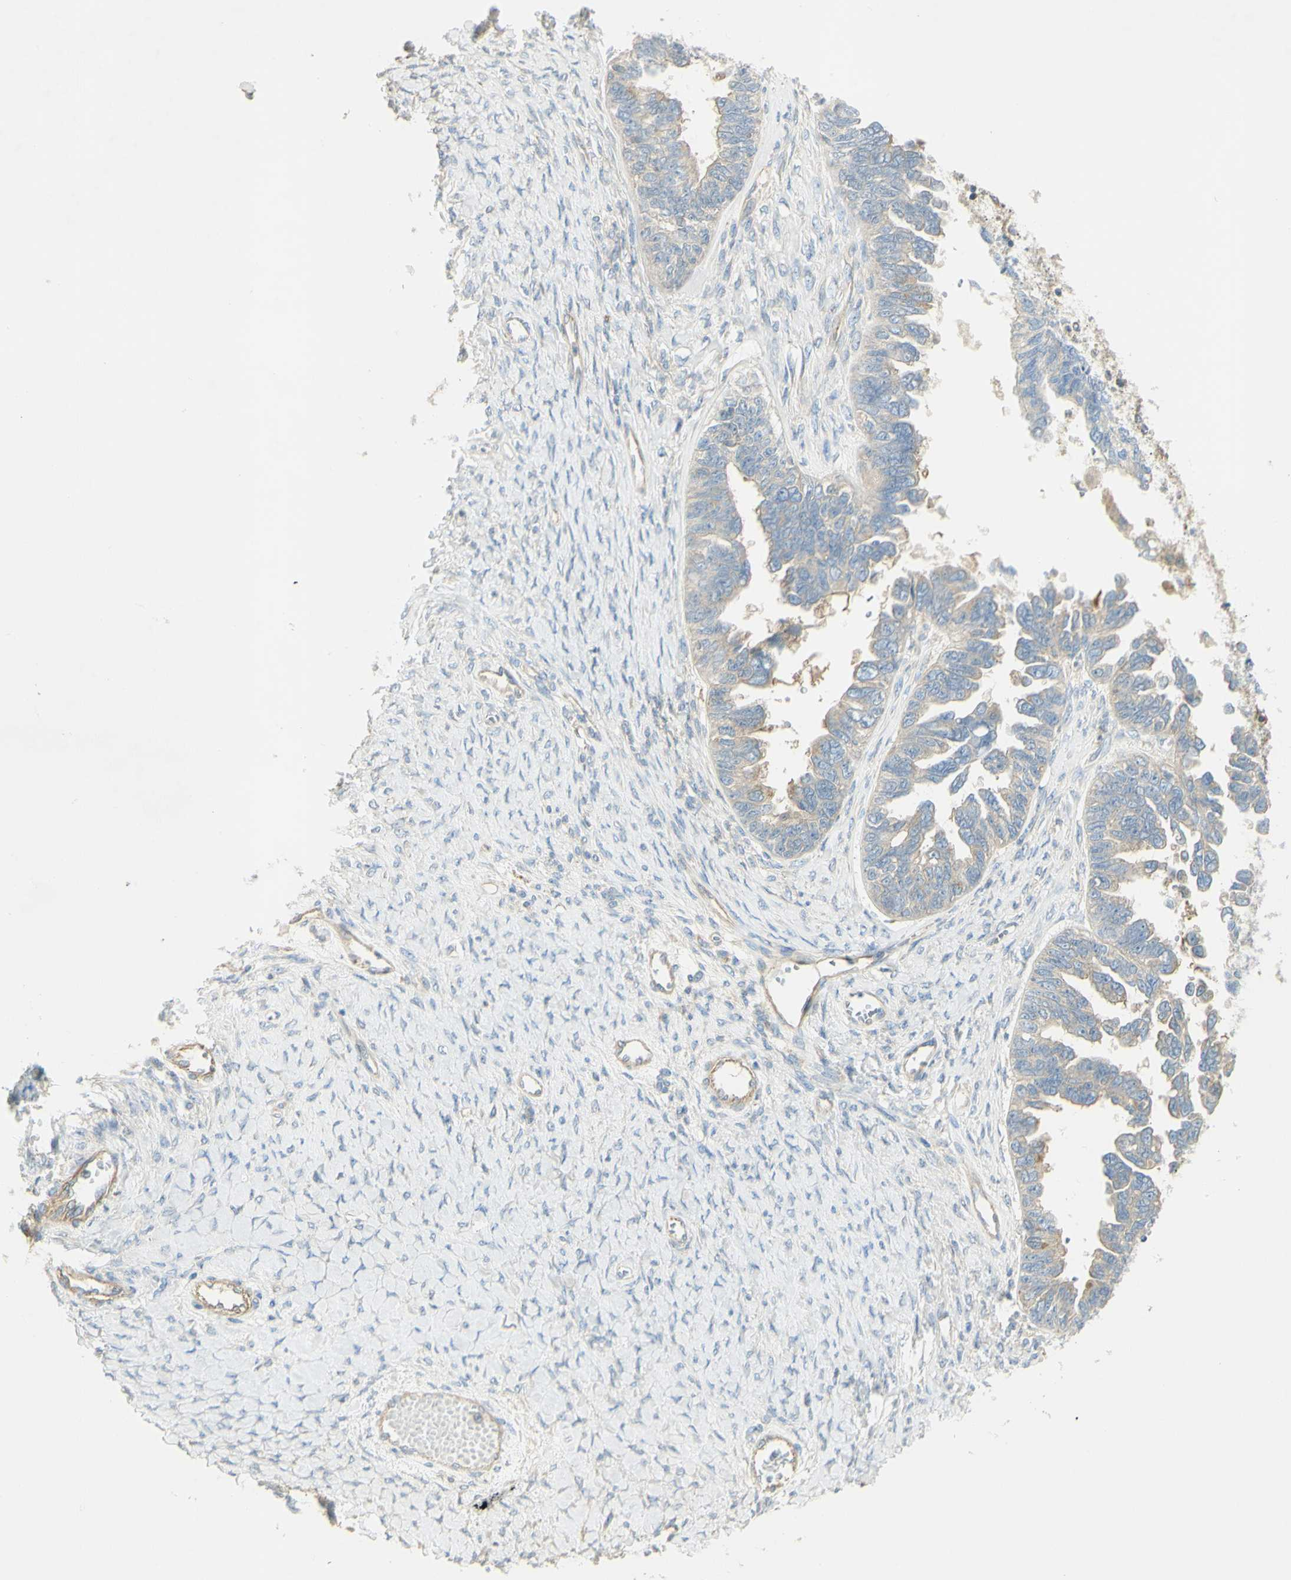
{"staining": {"intensity": "weak", "quantity": "<25%", "location": "cytoplasmic/membranous"}, "tissue": "ovarian cancer", "cell_type": "Tumor cells", "image_type": "cancer", "snomed": [{"axis": "morphology", "description": "Cystadenocarcinoma, serous, NOS"}, {"axis": "topography", "description": "Ovary"}], "caption": "A histopathology image of ovarian serous cystadenocarcinoma stained for a protein reveals no brown staining in tumor cells.", "gene": "IKBKG", "patient": {"sex": "female", "age": 79}}